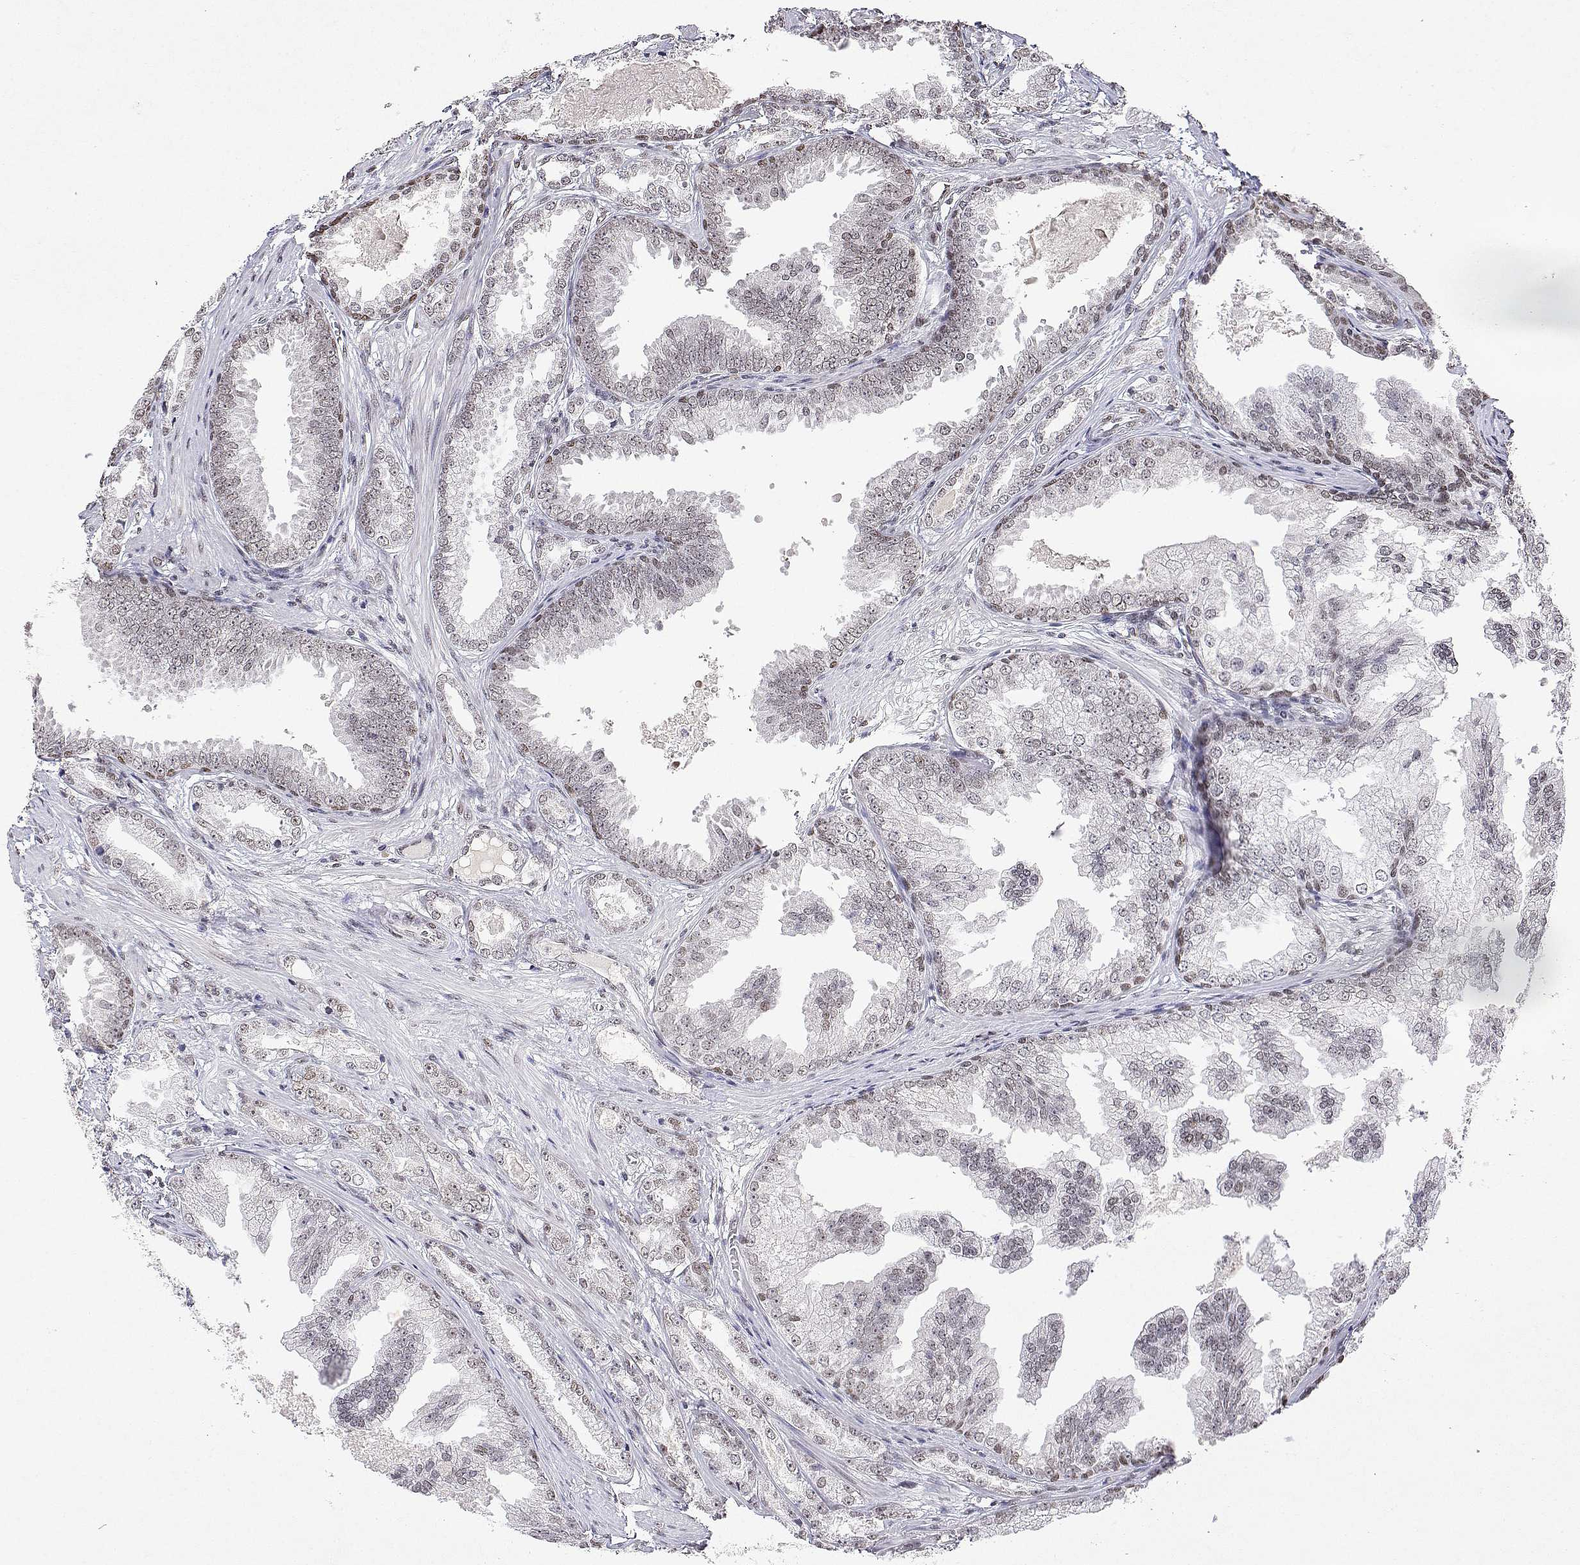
{"staining": {"intensity": "weak", "quantity": "25%-75%", "location": "nuclear"}, "tissue": "prostate cancer", "cell_type": "Tumor cells", "image_type": "cancer", "snomed": [{"axis": "morphology", "description": "Adenocarcinoma, Low grade"}, {"axis": "topography", "description": "Prostate"}], "caption": "The immunohistochemical stain shows weak nuclear positivity in tumor cells of prostate cancer tissue.", "gene": "XPC", "patient": {"sex": "male", "age": 65}}